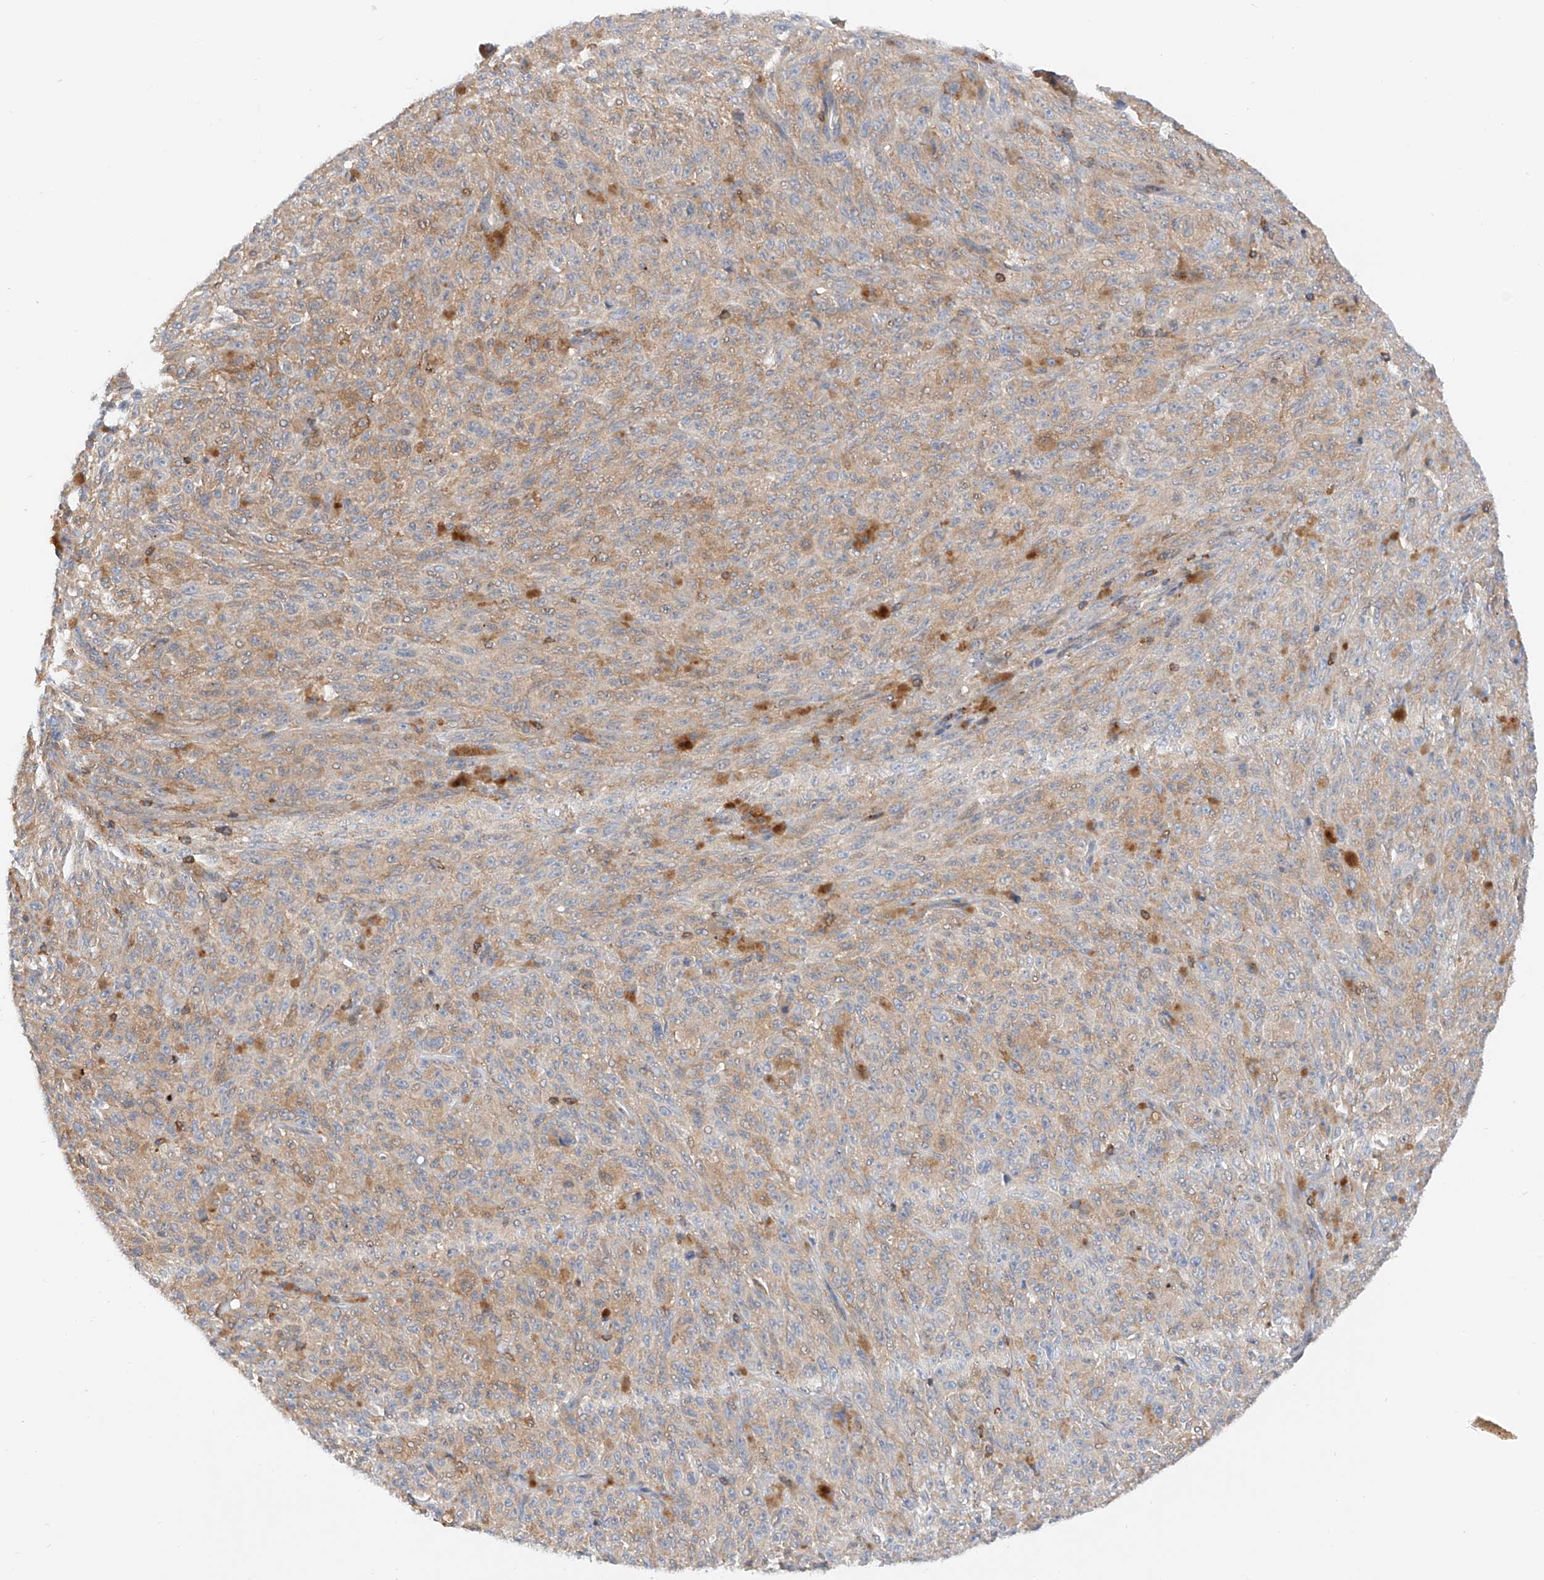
{"staining": {"intensity": "weak", "quantity": "25%-75%", "location": "cytoplasmic/membranous"}, "tissue": "melanoma", "cell_type": "Tumor cells", "image_type": "cancer", "snomed": [{"axis": "morphology", "description": "Malignant melanoma, NOS"}, {"axis": "topography", "description": "Skin"}], "caption": "A brown stain shows weak cytoplasmic/membranous positivity of a protein in melanoma tumor cells. (brown staining indicates protein expression, while blue staining denotes nuclei).", "gene": "MFN2", "patient": {"sex": "female", "age": 82}}